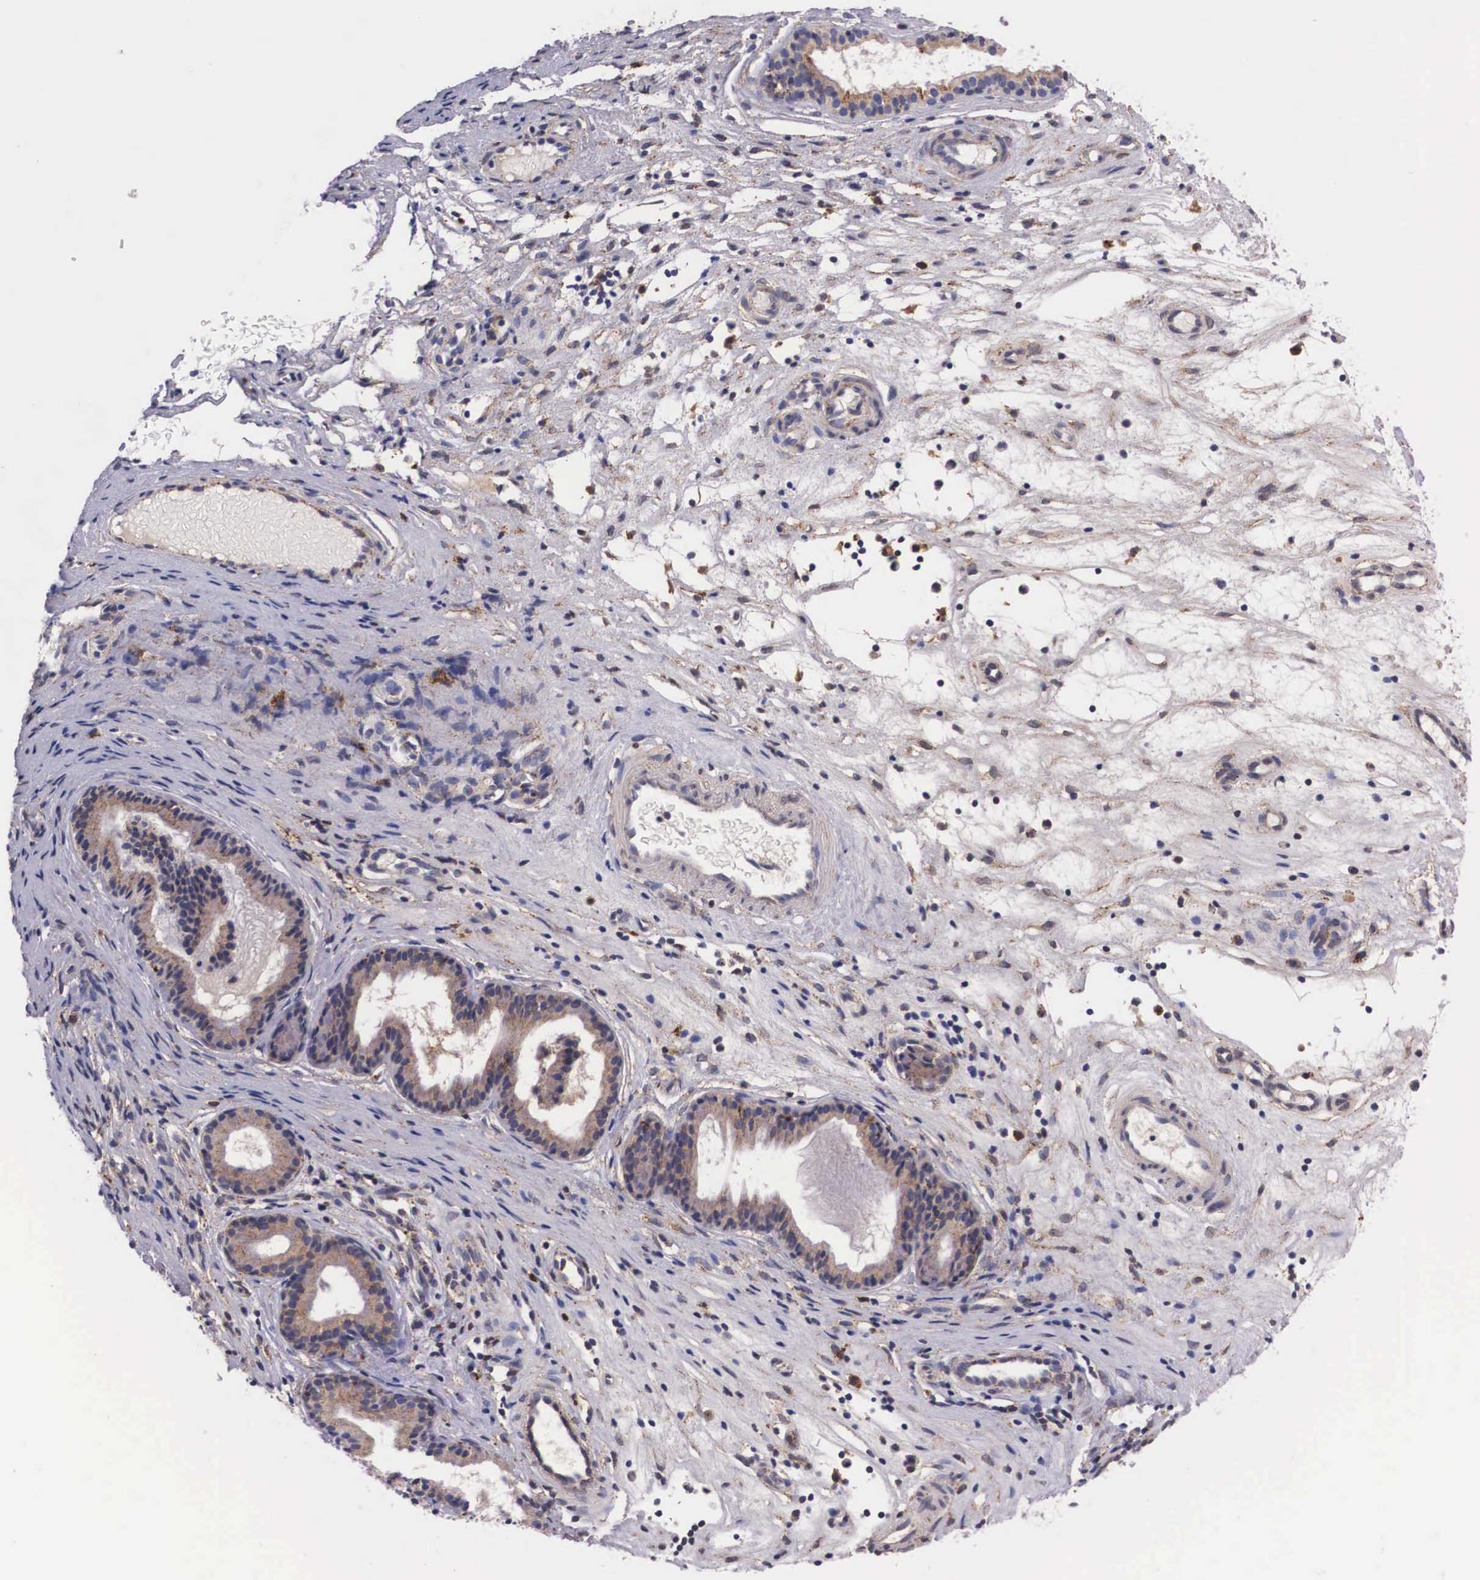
{"staining": {"intensity": "weak", "quantity": "25%-75%", "location": "cytoplasmic/membranous"}, "tissue": "nasopharynx", "cell_type": "Respiratory epithelial cells", "image_type": "normal", "snomed": [{"axis": "morphology", "description": "Normal tissue, NOS"}, {"axis": "topography", "description": "Nasopharynx"}], "caption": "A photomicrograph showing weak cytoplasmic/membranous staining in approximately 25%-75% of respiratory epithelial cells in normal nasopharynx, as visualized by brown immunohistochemical staining.", "gene": "NAGA", "patient": {"sex": "female", "age": 78}}